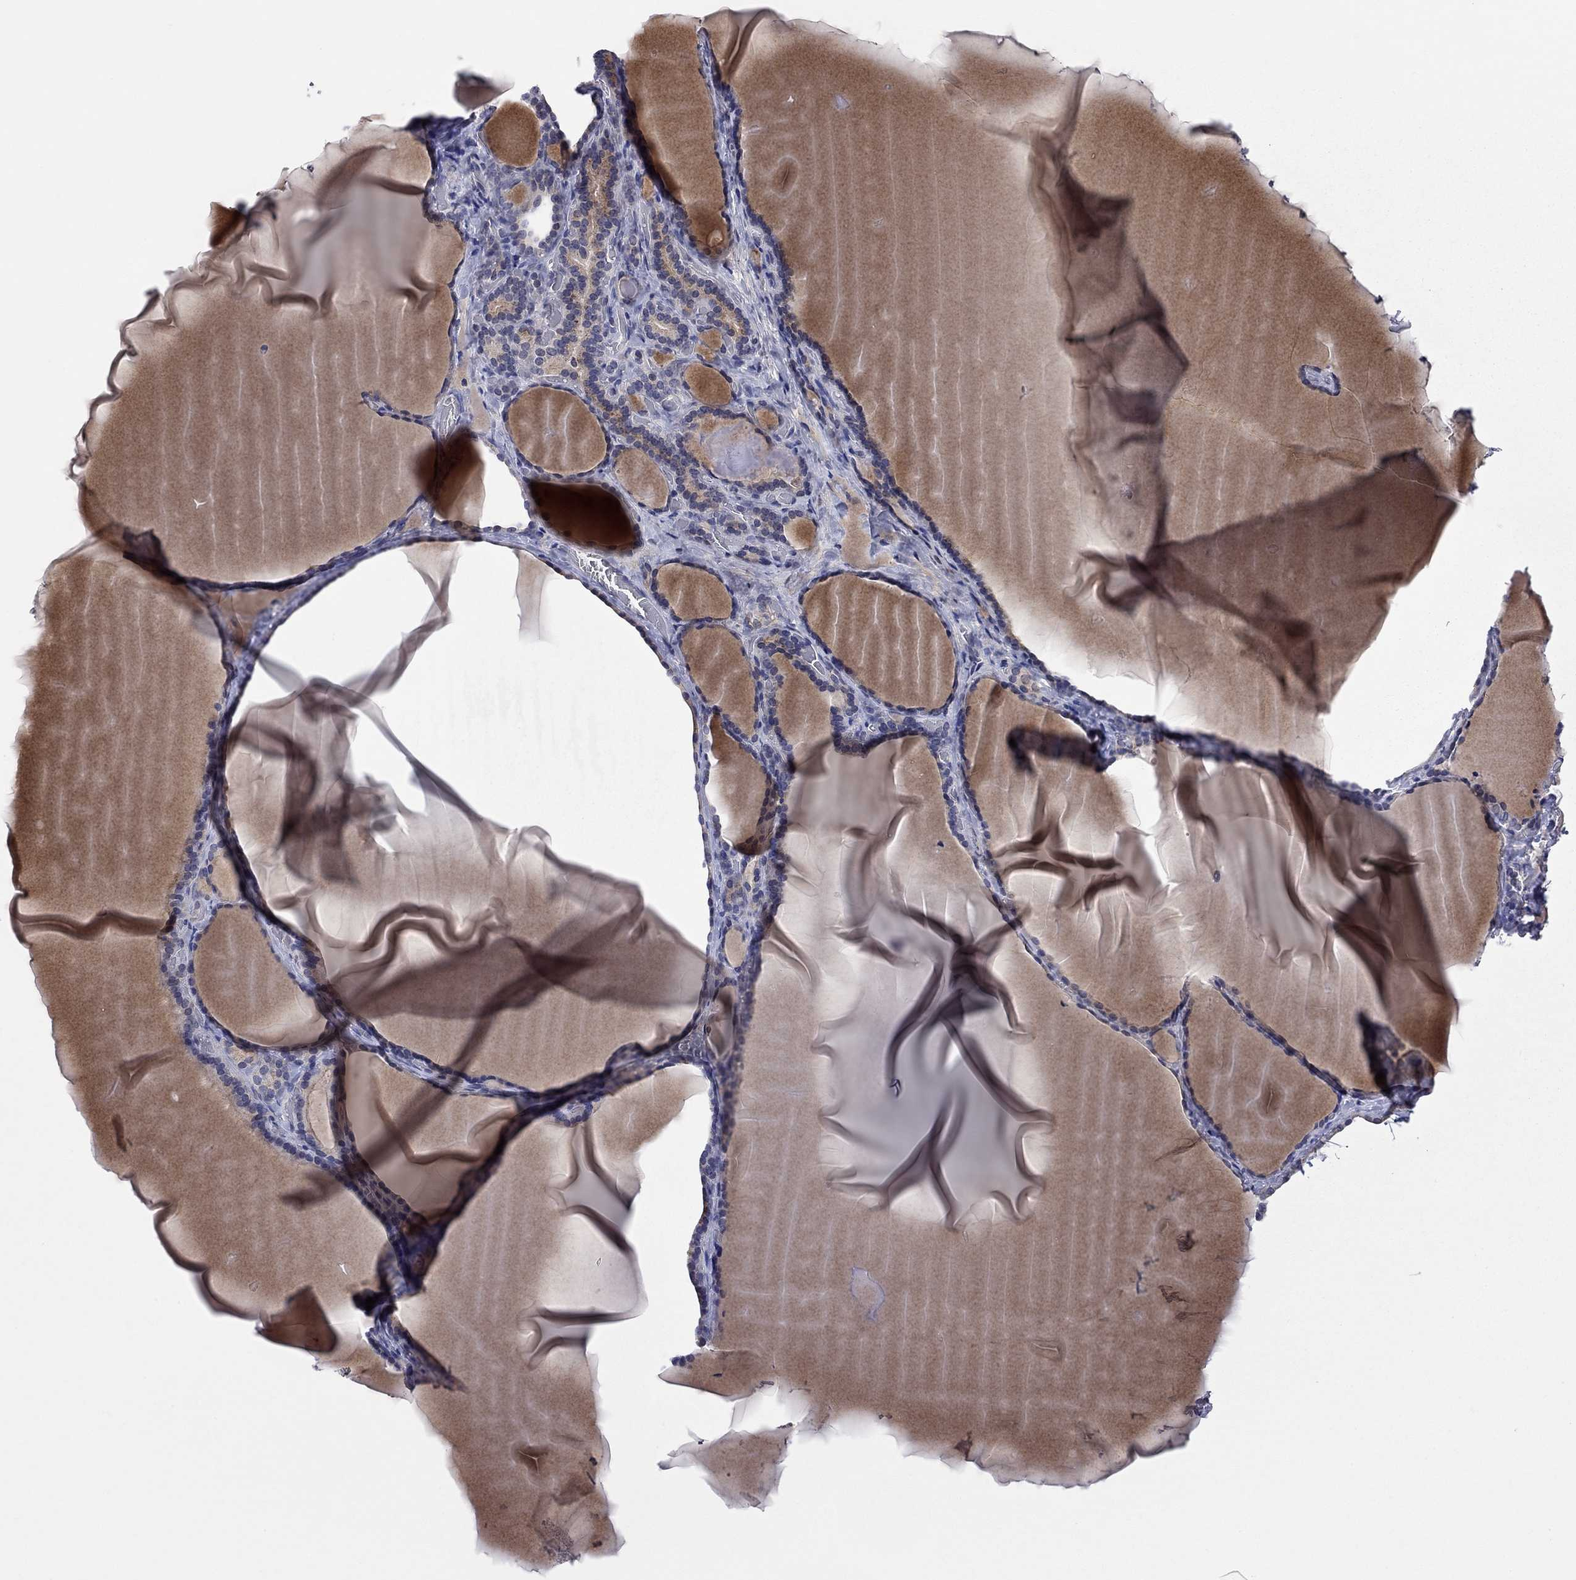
{"staining": {"intensity": "weak", "quantity": "25%-75%", "location": "cytoplasmic/membranous"}, "tissue": "thyroid gland", "cell_type": "Glandular cells", "image_type": "normal", "snomed": [{"axis": "morphology", "description": "Normal tissue, NOS"}, {"axis": "morphology", "description": "Hyperplasia, NOS"}, {"axis": "topography", "description": "Thyroid gland"}], "caption": "Brown immunohistochemical staining in normal human thyroid gland displays weak cytoplasmic/membranous staining in about 25%-75% of glandular cells.", "gene": "FABP12", "patient": {"sex": "female", "age": 27}}